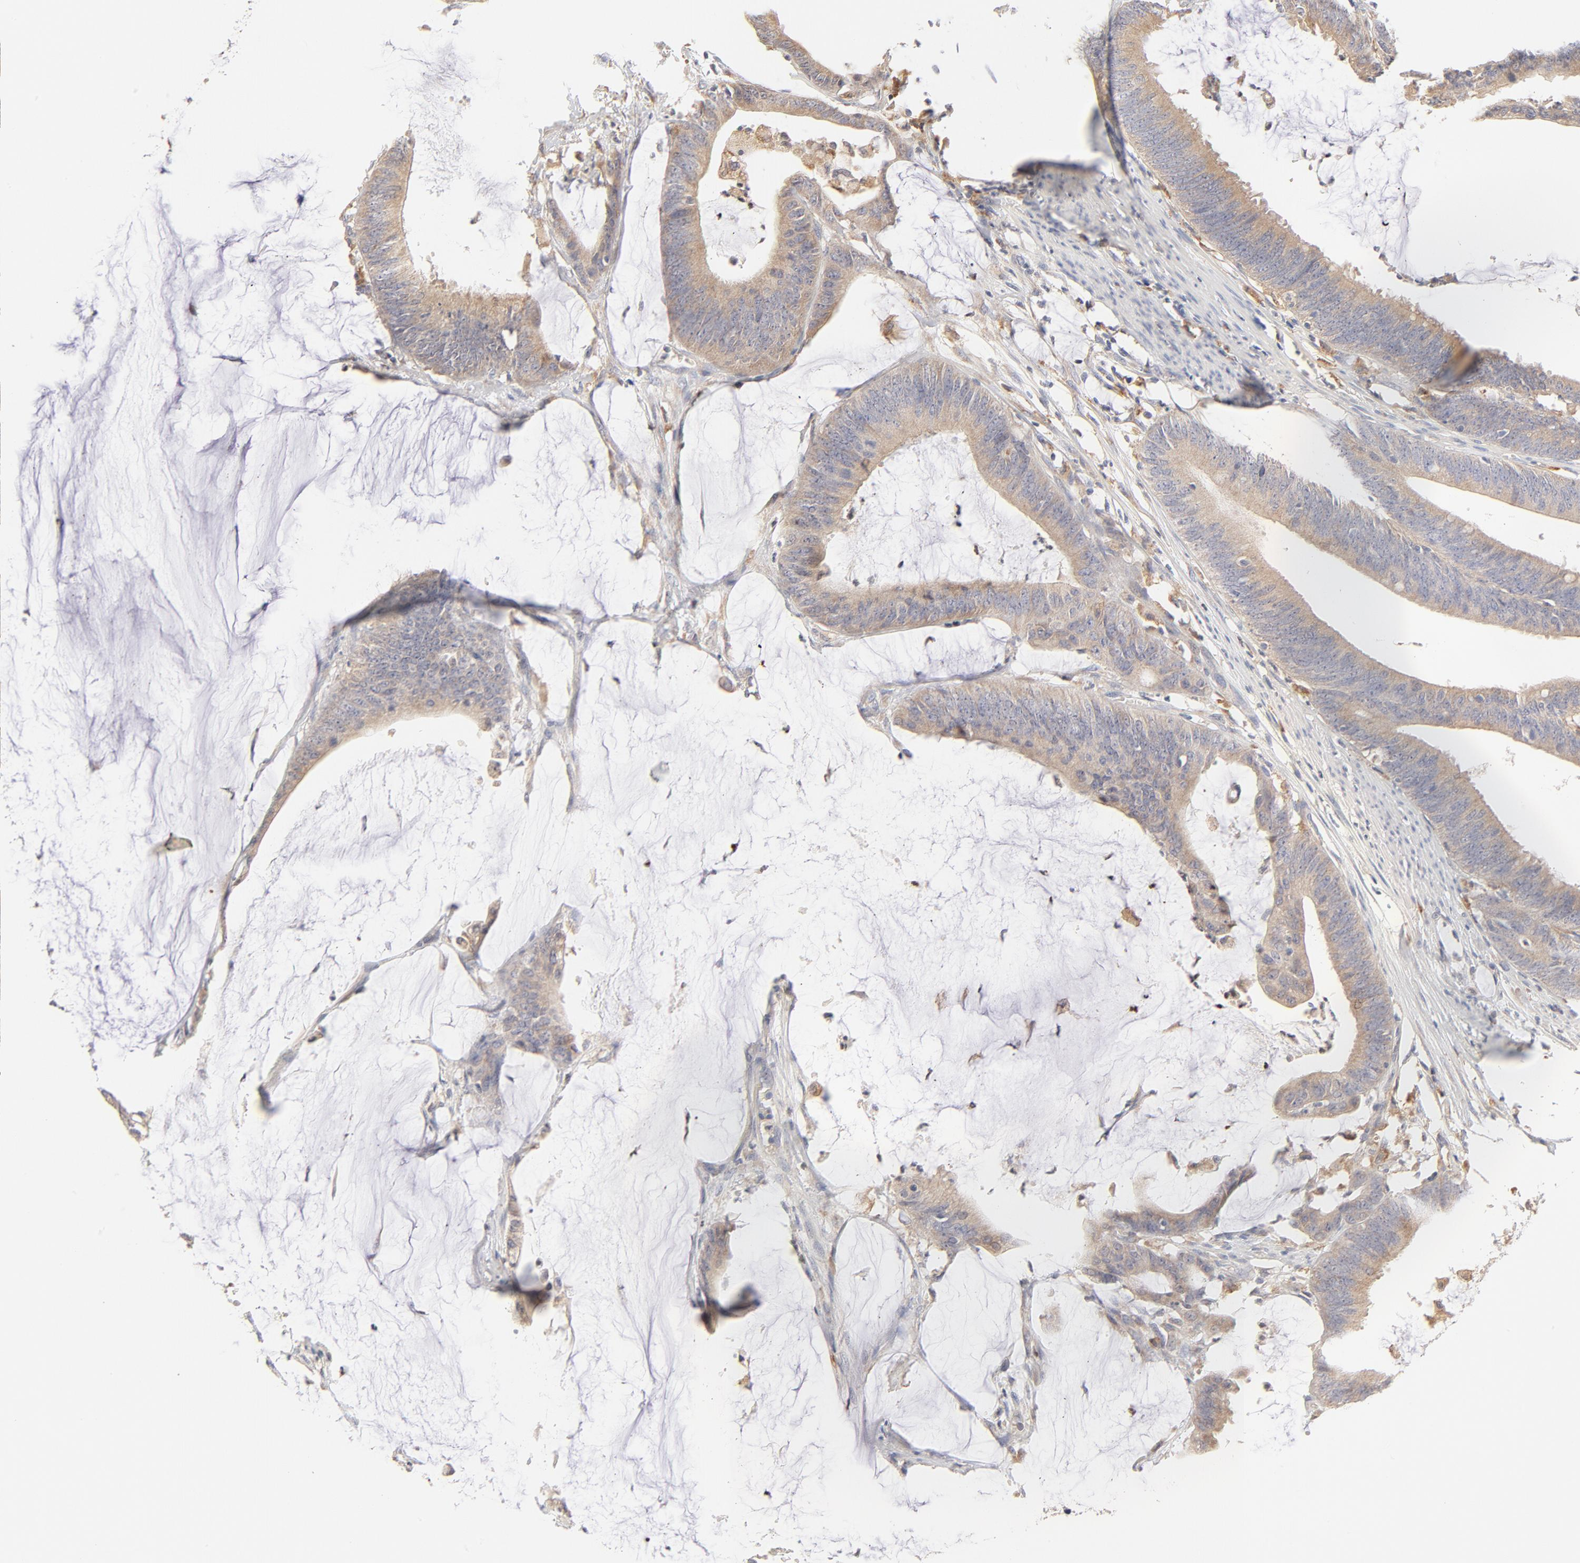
{"staining": {"intensity": "weak", "quantity": ">75%", "location": "cytoplasmic/membranous"}, "tissue": "colorectal cancer", "cell_type": "Tumor cells", "image_type": "cancer", "snomed": [{"axis": "morphology", "description": "Adenocarcinoma, NOS"}, {"axis": "topography", "description": "Rectum"}], "caption": "High-magnification brightfield microscopy of colorectal adenocarcinoma stained with DAB (brown) and counterstained with hematoxylin (blue). tumor cells exhibit weak cytoplasmic/membranous expression is seen in approximately>75% of cells.", "gene": "MTERF2", "patient": {"sex": "female", "age": 66}}